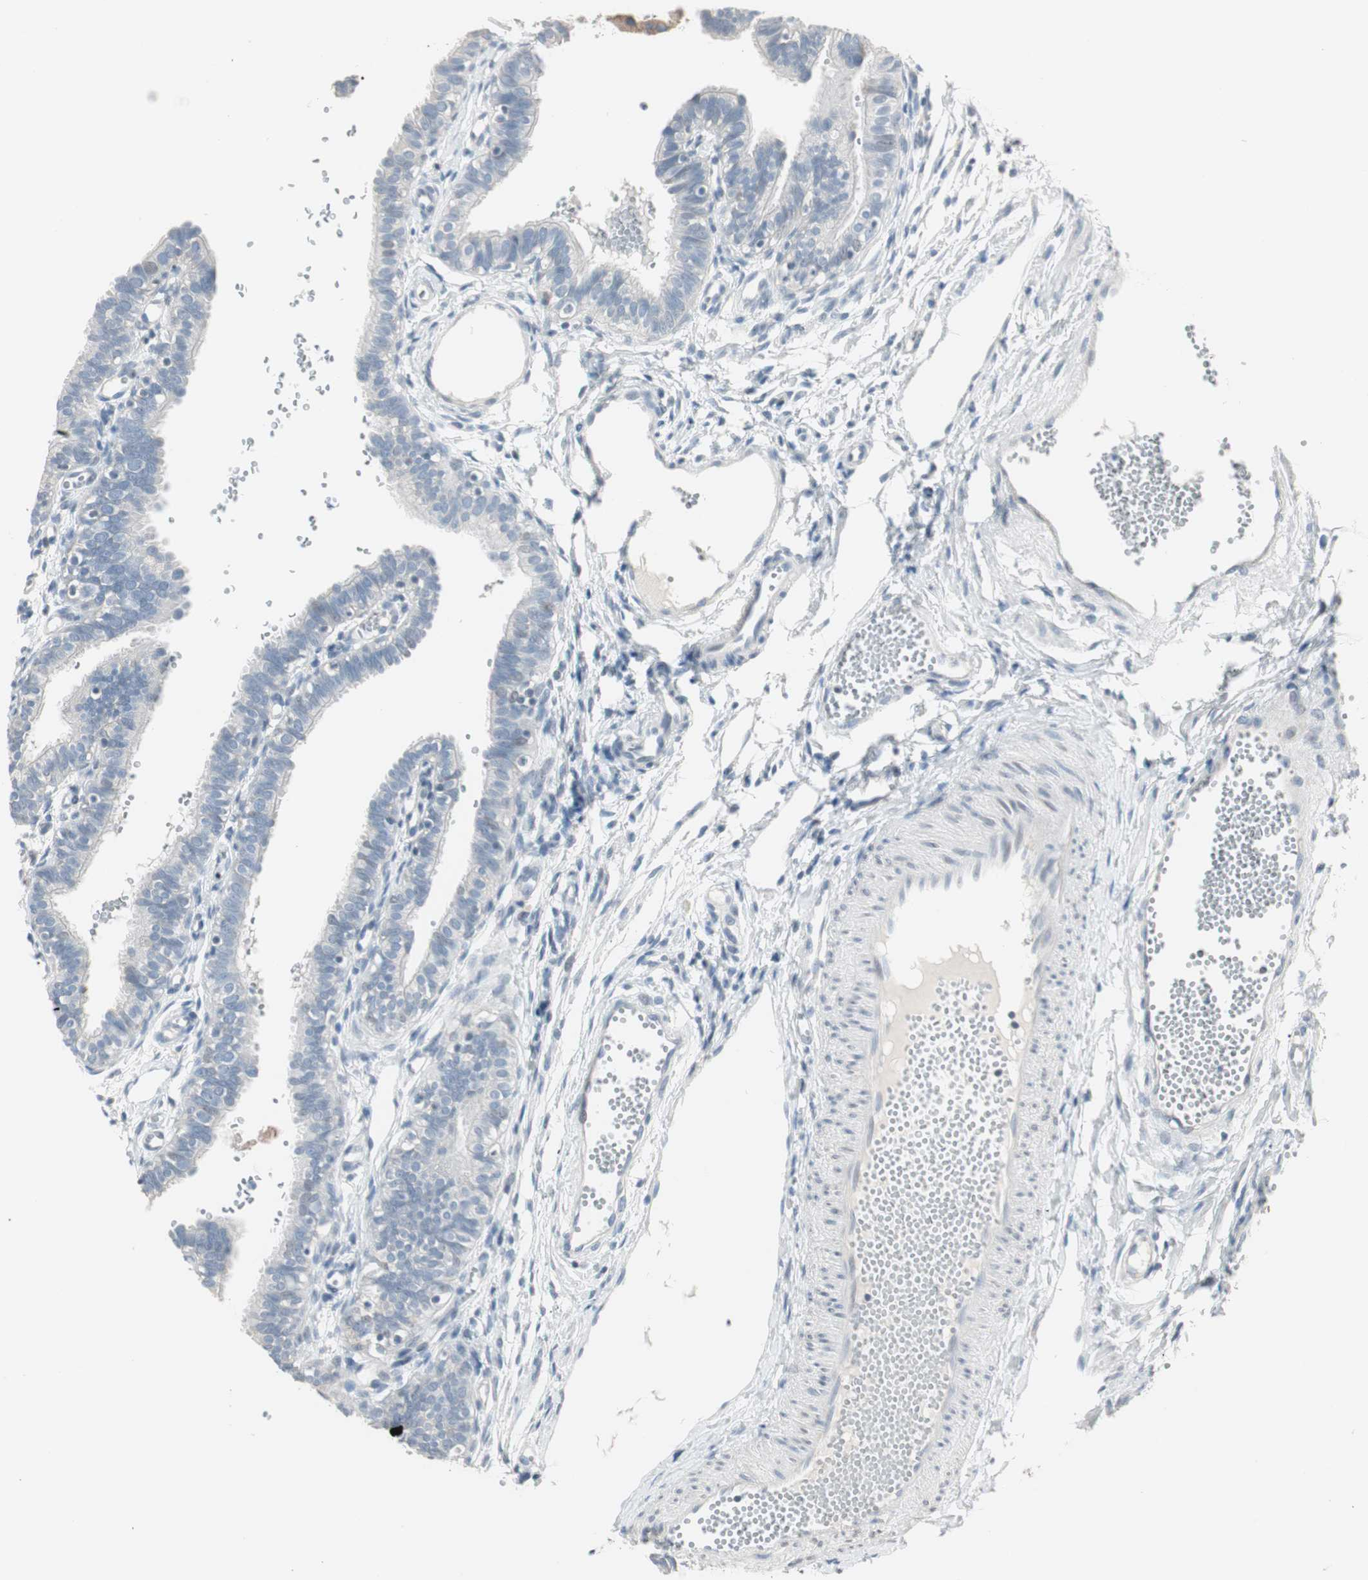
{"staining": {"intensity": "weak", "quantity": "<25%", "location": "cytoplasmic/membranous"}, "tissue": "fallopian tube", "cell_type": "Glandular cells", "image_type": "normal", "snomed": [{"axis": "morphology", "description": "Normal tissue, NOS"}, {"axis": "topography", "description": "Fallopian tube"}, {"axis": "topography", "description": "Placenta"}], "caption": "DAB (3,3'-diaminobenzidine) immunohistochemical staining of normal fallopian tube reveals no significant staining in glandular cells.", "gene": "PDZK1", "patient": {"sex": "female", "age": 34}}